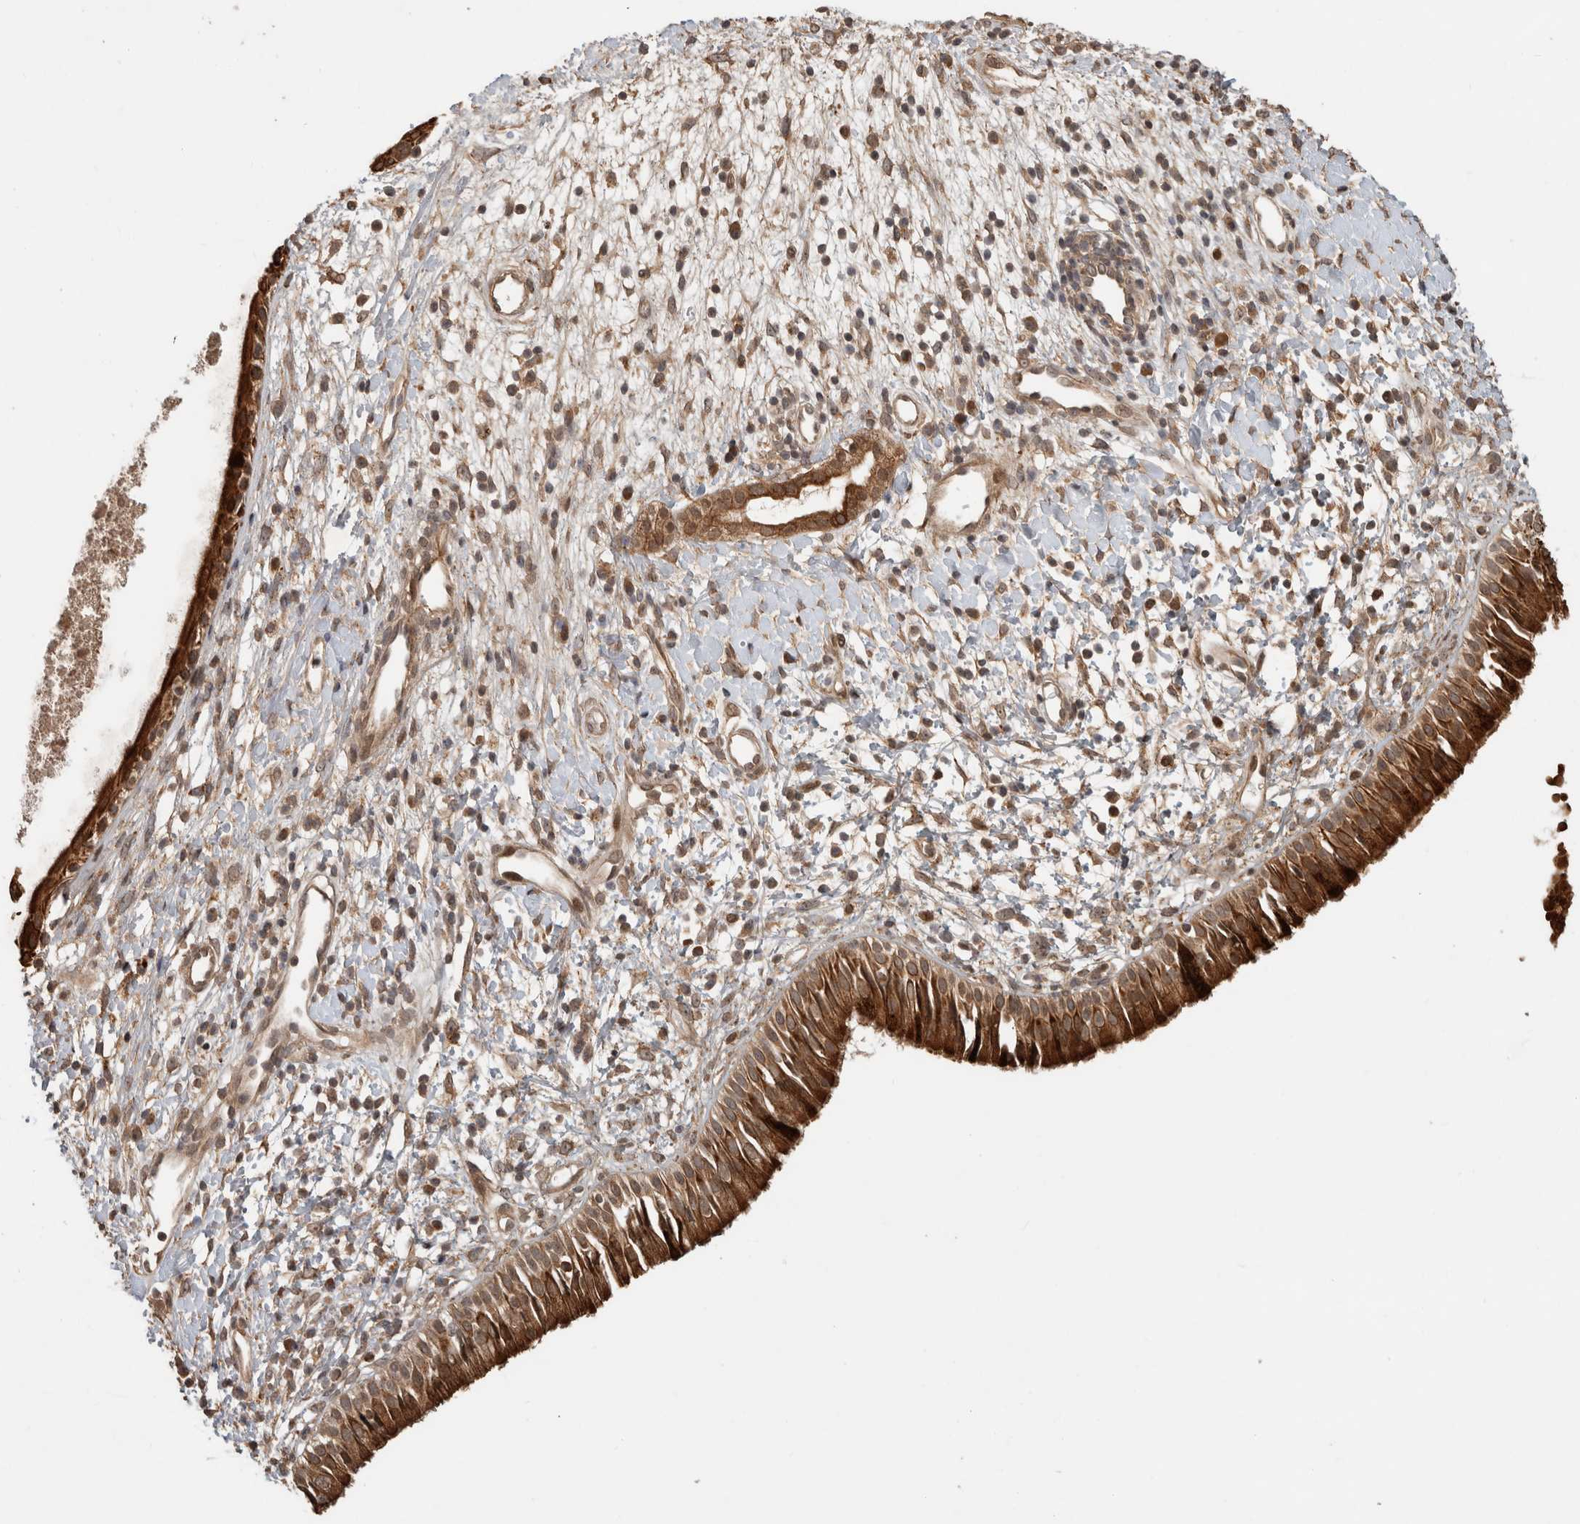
{"staining": {"intensity": "strong", "quantity": ">75%", "location": "cytoplasmic/membranous"}, "tissue": "nasopharynx", "cell_type": "Respiratory epithelial cells", "image_type": "normal", "snomed": [{"axis": "morphology", "description": "Normal tissue, NOS"}, {"axis": "topography", "description": "Nasopharynx"}], "caption": "Respiratory epithelial cells demonstrate high levels of strong cytoplasmic/membranous expression in approximately >75% of cells in normal nasopharynx. (DAB IHC, brown staining for protein, blue staining for nuclei).", "gene": "PITPNC1", "patient": {"sex": "male", "age": 22}}